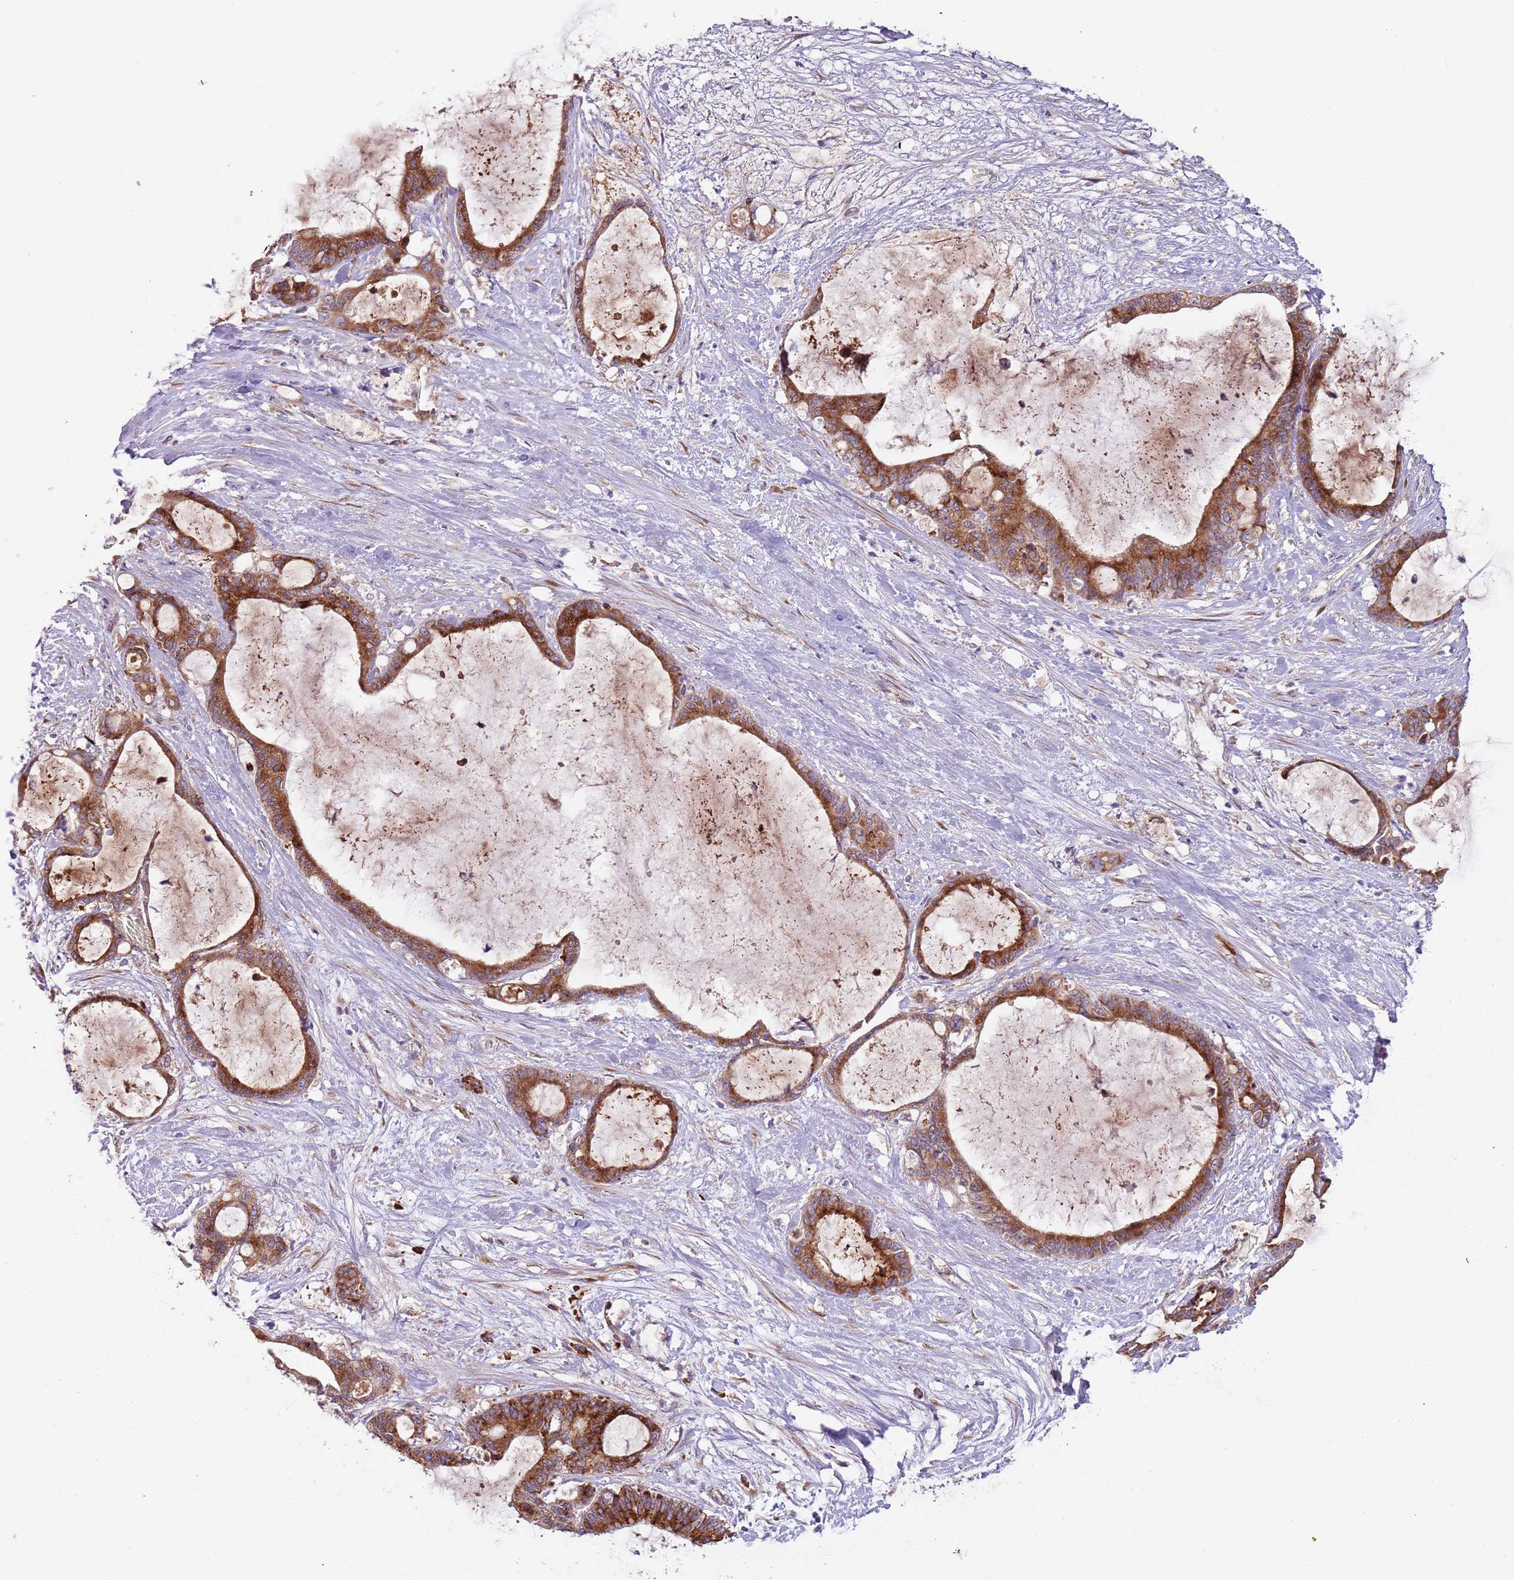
{"staining": {"intensity": "strong", "quantity": ">75%", "location": "cytoplasmic/membranous"}, "tissue": "liver cancer", "cell_type": "Tumor cells", "image_type": "cancer", "snomed": [{"axis": "morphology", "description": "Normal tissue, NOS"}, {"axis": "morphology", "description": "Cholangiocarcinoma"}, {"axis": "topography", "description": "Liver"}, {"axis": "topography", "description": "Peripheral nerve tissue"}], "caption": "A high amount of strong cytoplasmic/membranous staining is appreciated in about >75% of tumor cells in liver cholangiocarcinoma tissue.", "gene": "VWCE", "patient": {"sex": "female", "age": 73}}